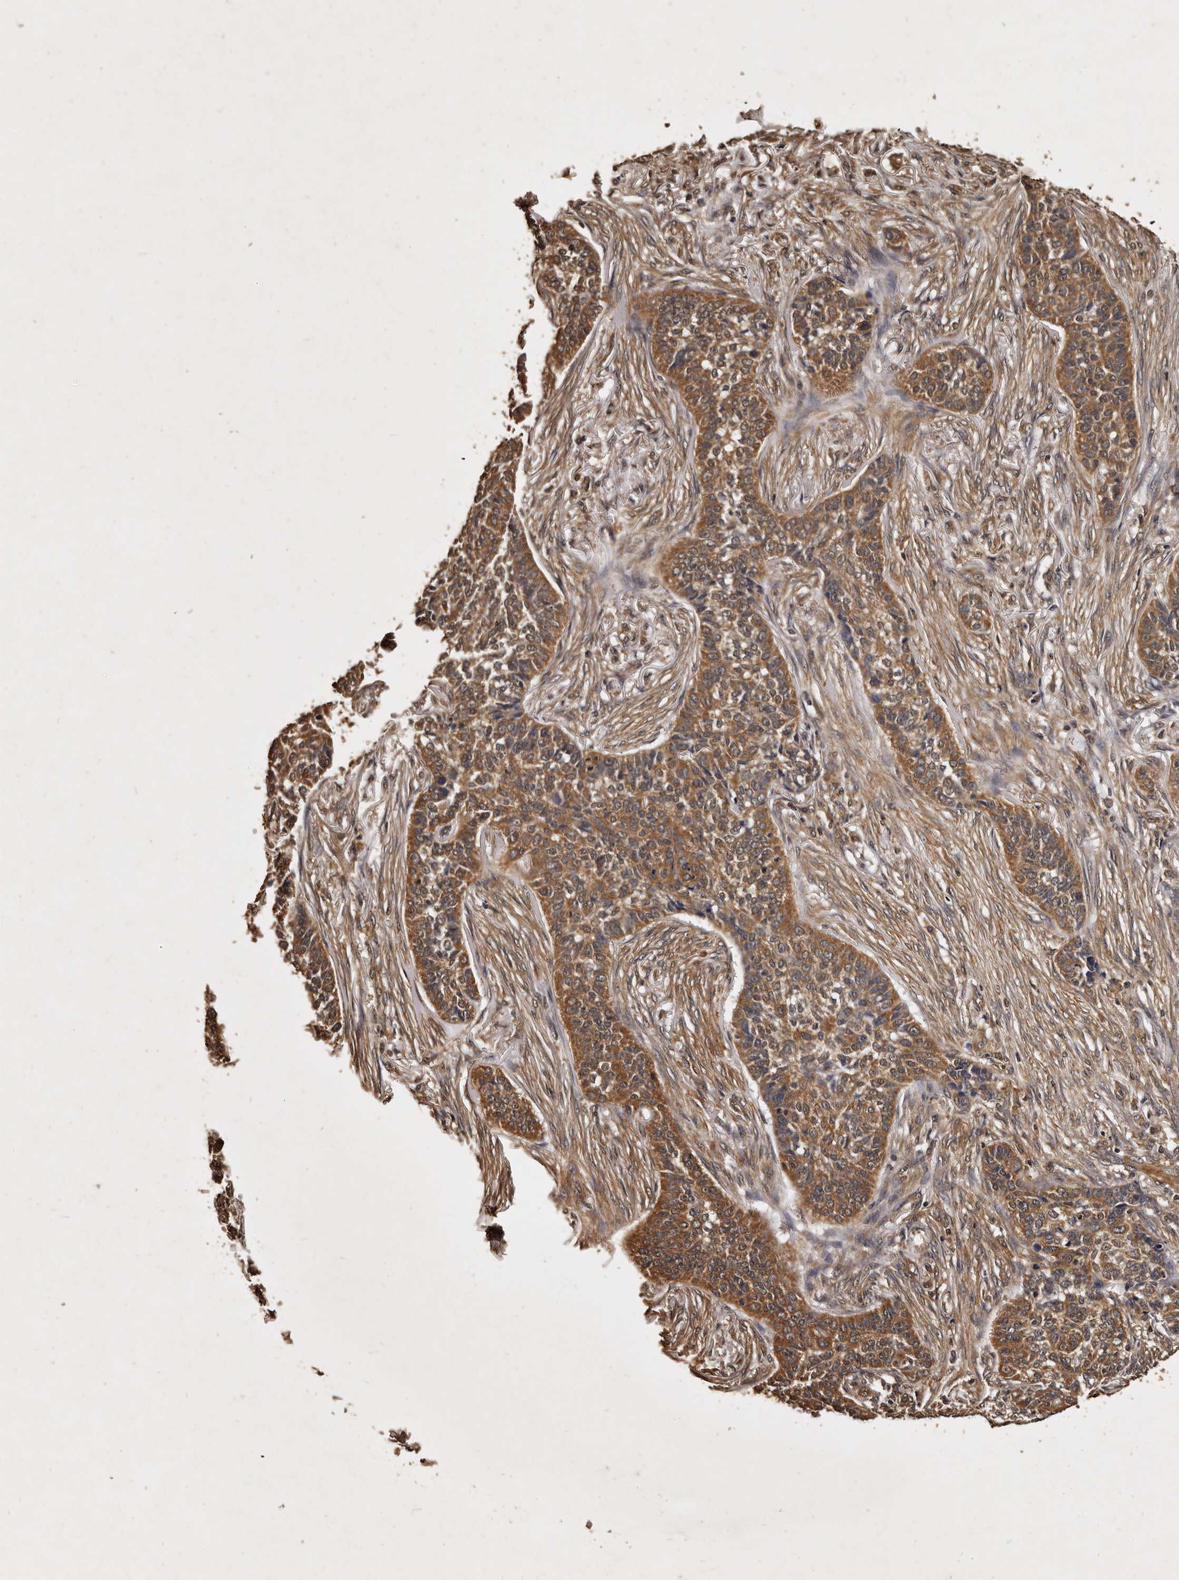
{"staining": {"intensity": "moderate", "quantity": ">75%", "location": "cytoplasmic/membranous"}, "tissue": "skin cancer", "cell_type": "Tumor cells", "image_type": "cancer", "snomed": [{"axis": "morphology", "description": "Basal cell carcinoma"}, {"axis": "topography", "description": "Skin"}], "caption": "Brown immunohistochemical staining in skin cancer (basal cell carcinoma) demonstrates moderate cytoplasmic/membranous positivity in approximately >75% of tumor cells.", "gene": "PARS2", "patient": {"sex": "male", "age": 85}}